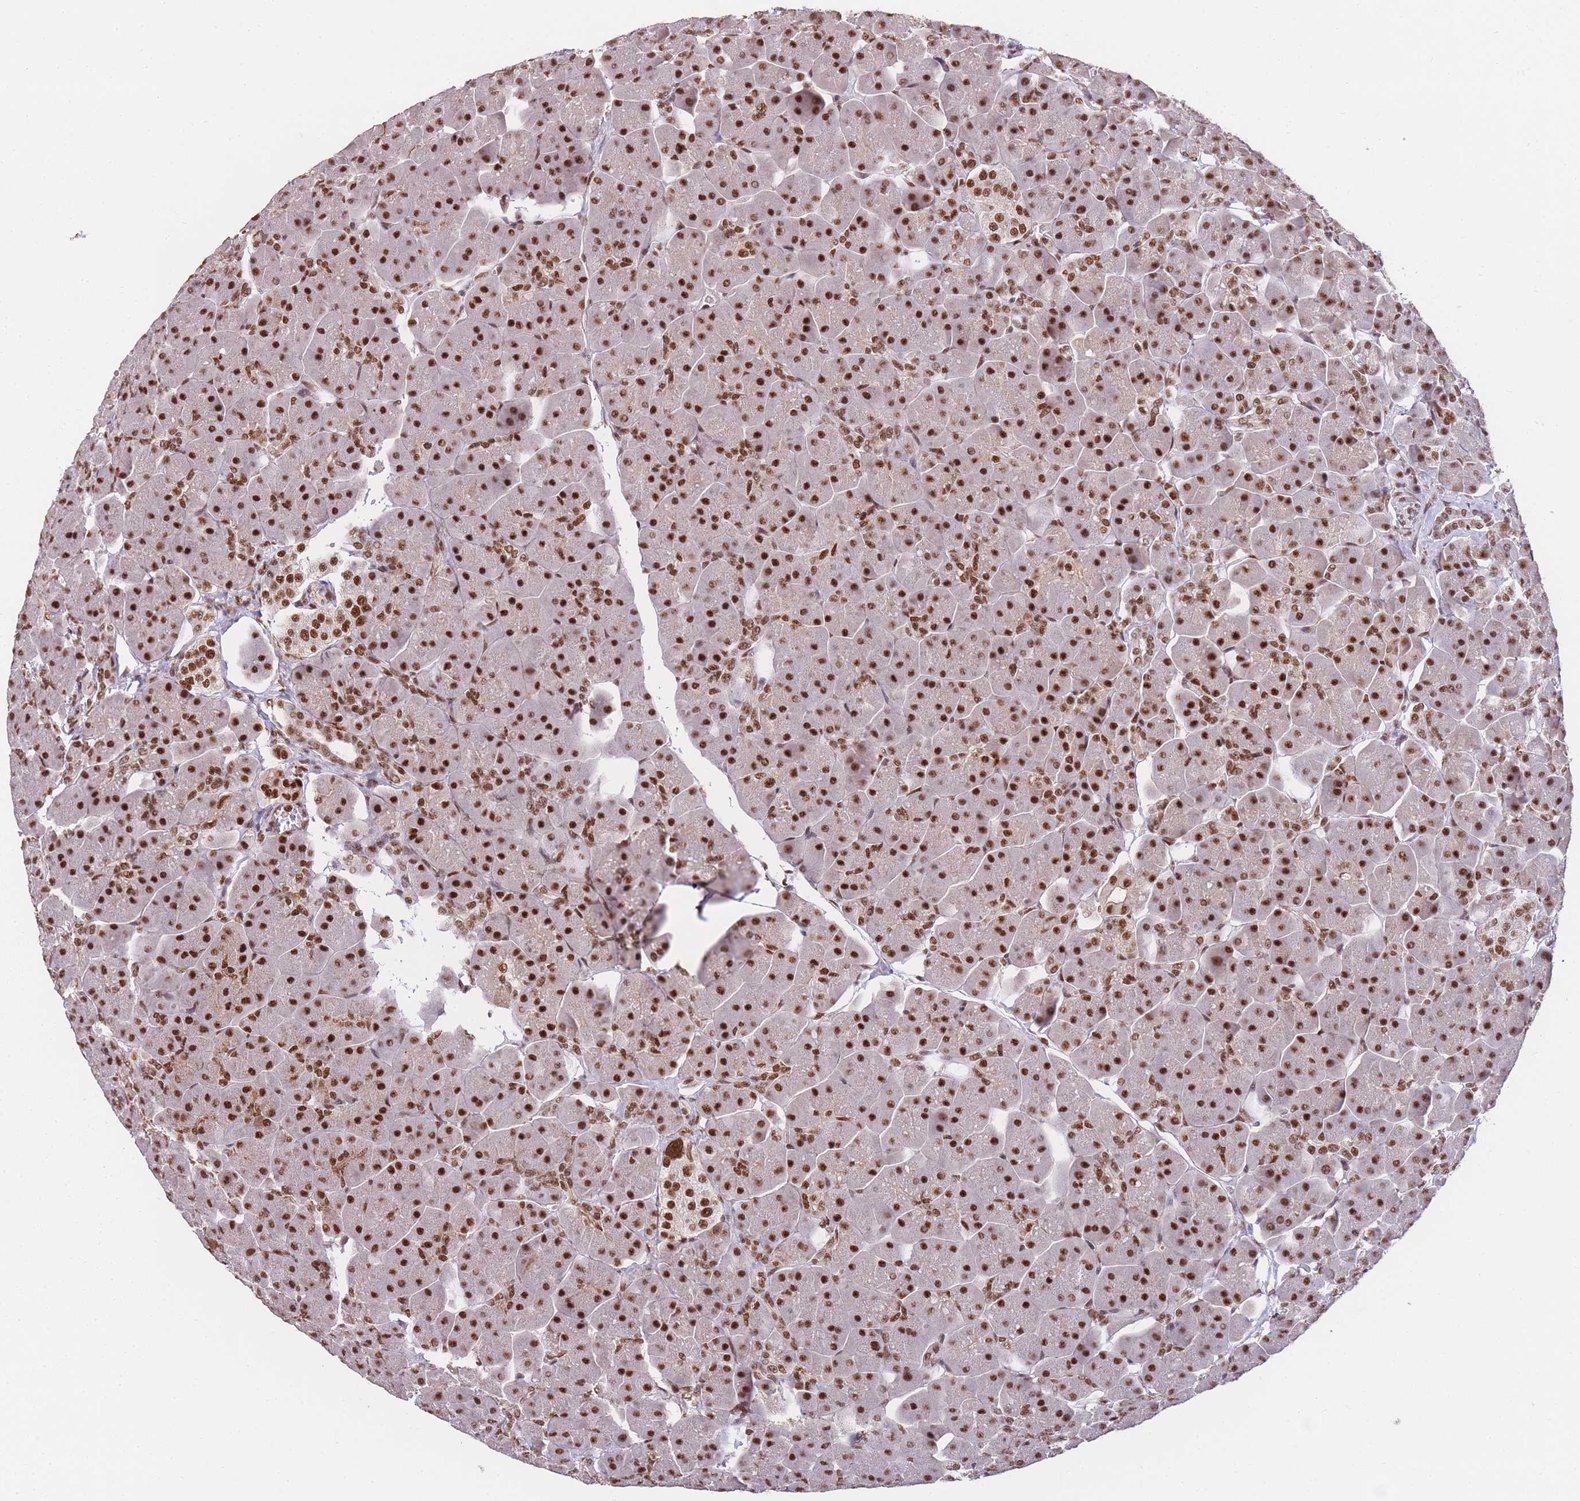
{"staining": {"intensity": "strong", "quantity": ">75%", "location": "nuclear"}, "tissue": "pancreas", "cell_type": "Exocrine glandular cells", "image_type": "normal", "snomed": [{"axis": "morphology", "description": "Normal tissue, NOS"}, {"axis": "topography", "description": "Pancreas"}], "caption": "Protein expression analysis of normal pancreas reveals strong nuclear expression in about >75% of exocrine glandular cells. (Stains: DAB (3,3'-diaminobenzidine) in brown, nuclei in blue, Microscopy: brightfield microscopy at high magnification).", "gene": "PRKDC", "patient": {"sex": "male", "age": 66}}